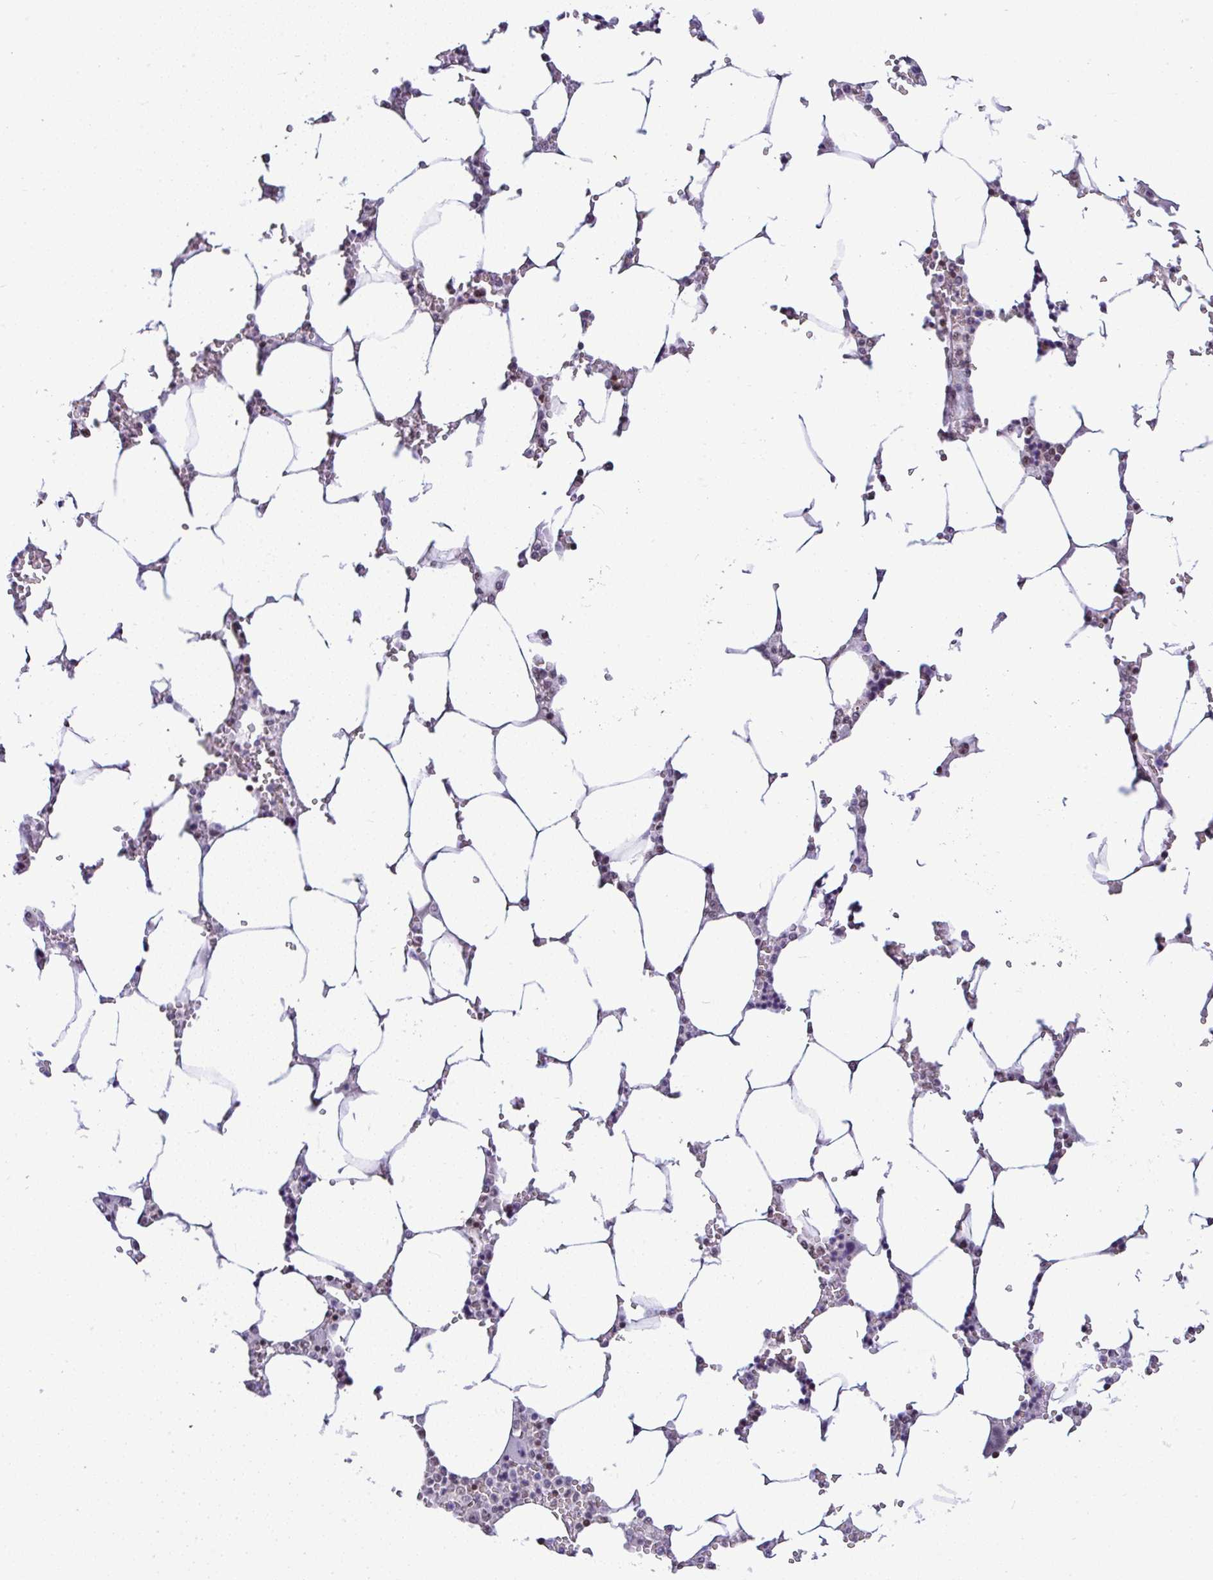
{"staining": {"intensity": "moderate", "quantity": "<25%", "location": "nuclear"}, "tissue": "bone marrow", "cell_type": "Hematopoietic cells", "image_type": "normal", "snomed": [{"axis": "morphology", "description": "Normal tissue, NOS"}, {"axis": "topography", "description": "Bone marrow"}], "caption": "A photomicrograph of bone marrow stained for a protein reveals moderate nuclear brown staining in hematopoietic cells. (brown staining indicates protein expression, while blue staining denotes nuclei).", "gene": "DR1", "patient": {"sex": "male", "age": 64}}